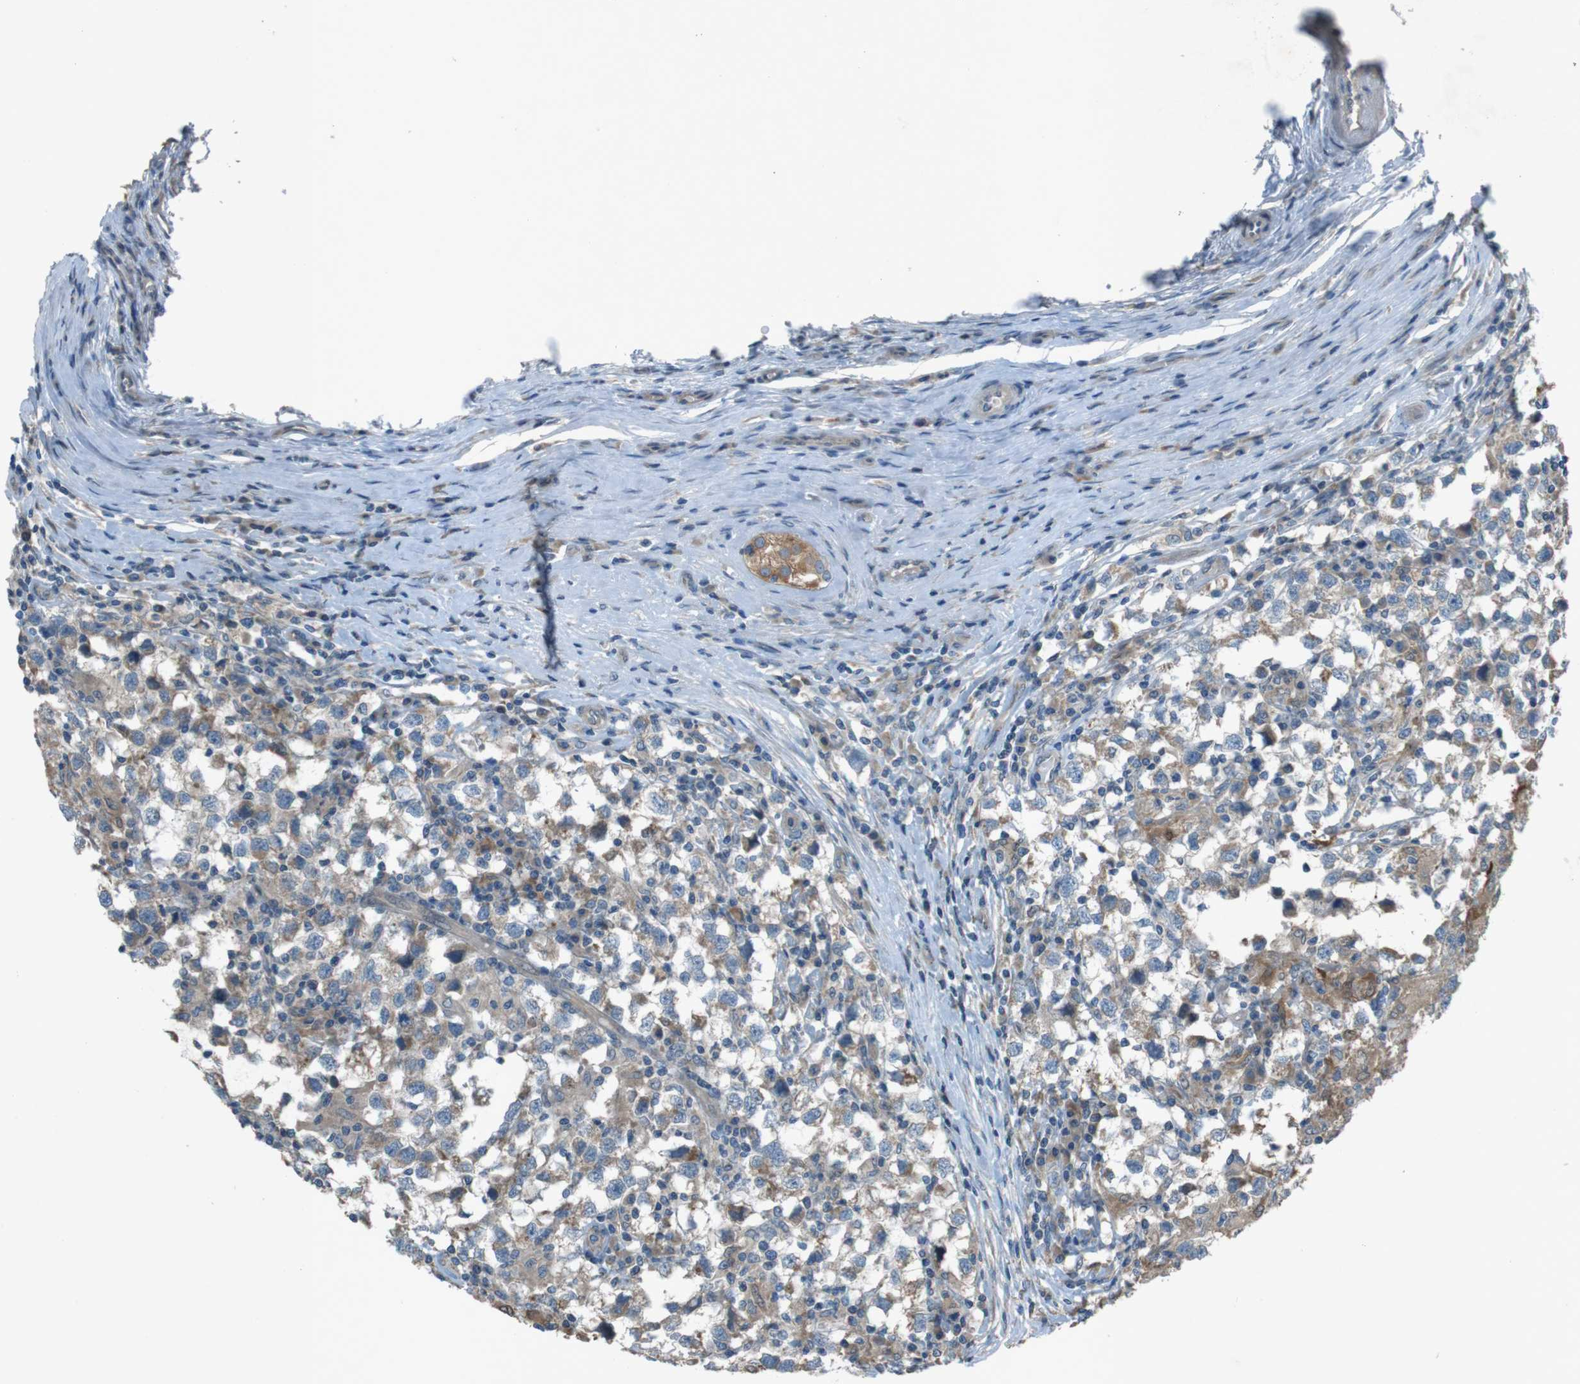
{"staining": {"intensity": "weak", "quantity": "<25%", "location": "cytoplasmic/membranous"}, "tissue": "testis cancer", "cell_type": "Tumor cells", "image_type": "cancer", "snomed": [{"axis": "morphology", "description": "Carcinoma, Embryonal, NOS"}, {"axis": "topography", "description": "Testis"}], "caption": "A high-resolution image shows IHC staining of testis cancer (embryonal carcinoma), which reveals no significant staining in tumor cells. (Stains: DAB immunohistochemistry (IHC) with hematoxylin counter stain, Microscopy: brightfield microscopy at high magnification).", "gene": "TMEM41B", "patient": {"sex": "male", "age": 21}}